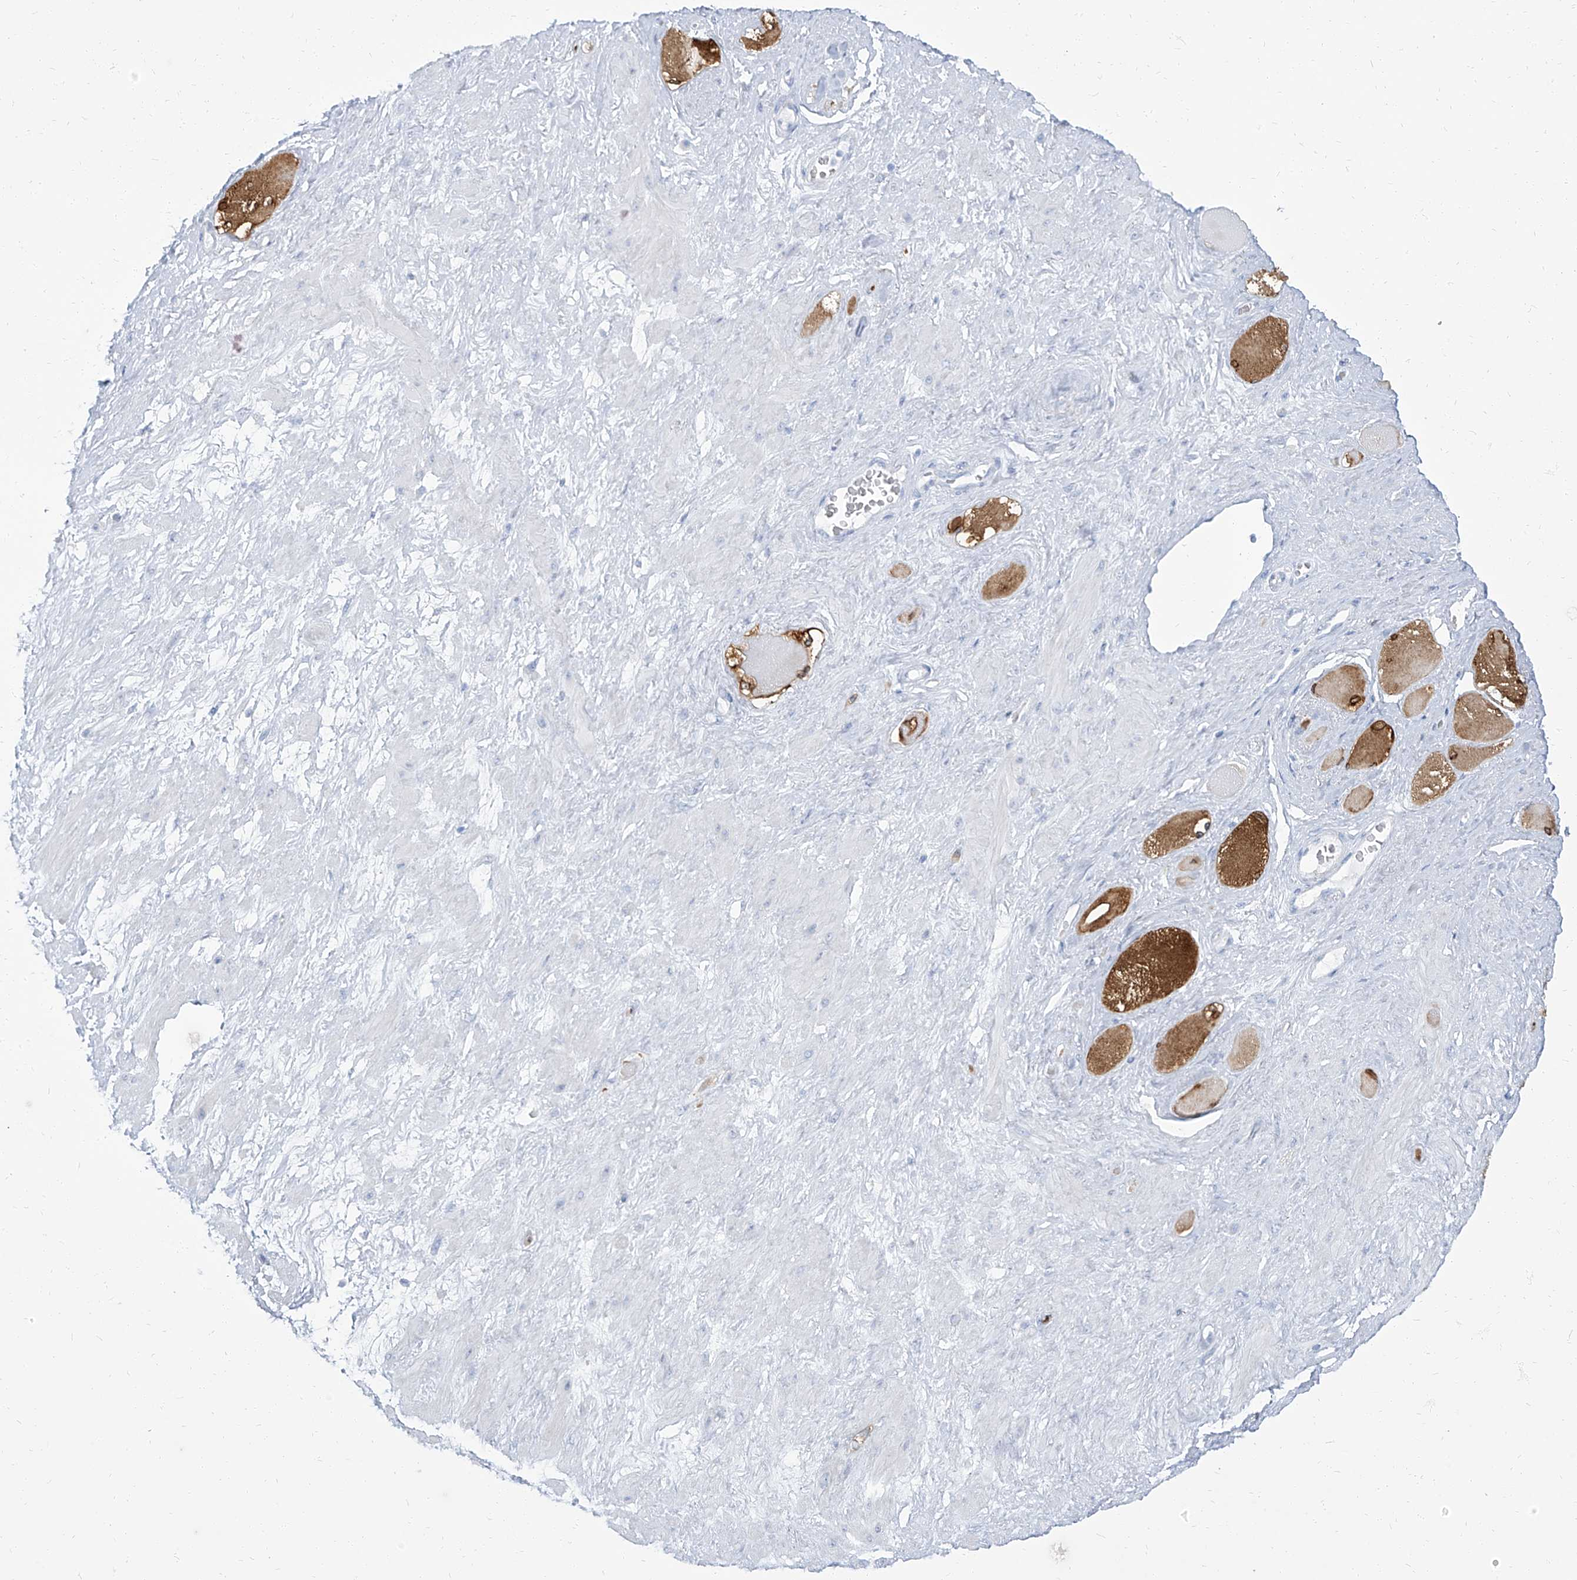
{"staining": {"intensity": "negative", "quantity": "none", "location": "none"}, "tissue": "adipose tissue", "cell_type": "Adipocytes", "image_type": "normal", "snomed": [{"axis": "morphology", "description": "Normal tissue, NOS"}, {"axis": "morphology", "description": "Adenocarcinoma, Low grade"}, {"axis": "topography", "description": "Prostate"}, {"axis": "topography", "description": "Peripheral nerve tissue"}], "caption": "An immunohistochemistry image of benign adipose tissue is shown. There is no staining in adipocytes of adipose tissue.", "gene": "TXLNB", "patient": {"sex": "male", "age": 63}}